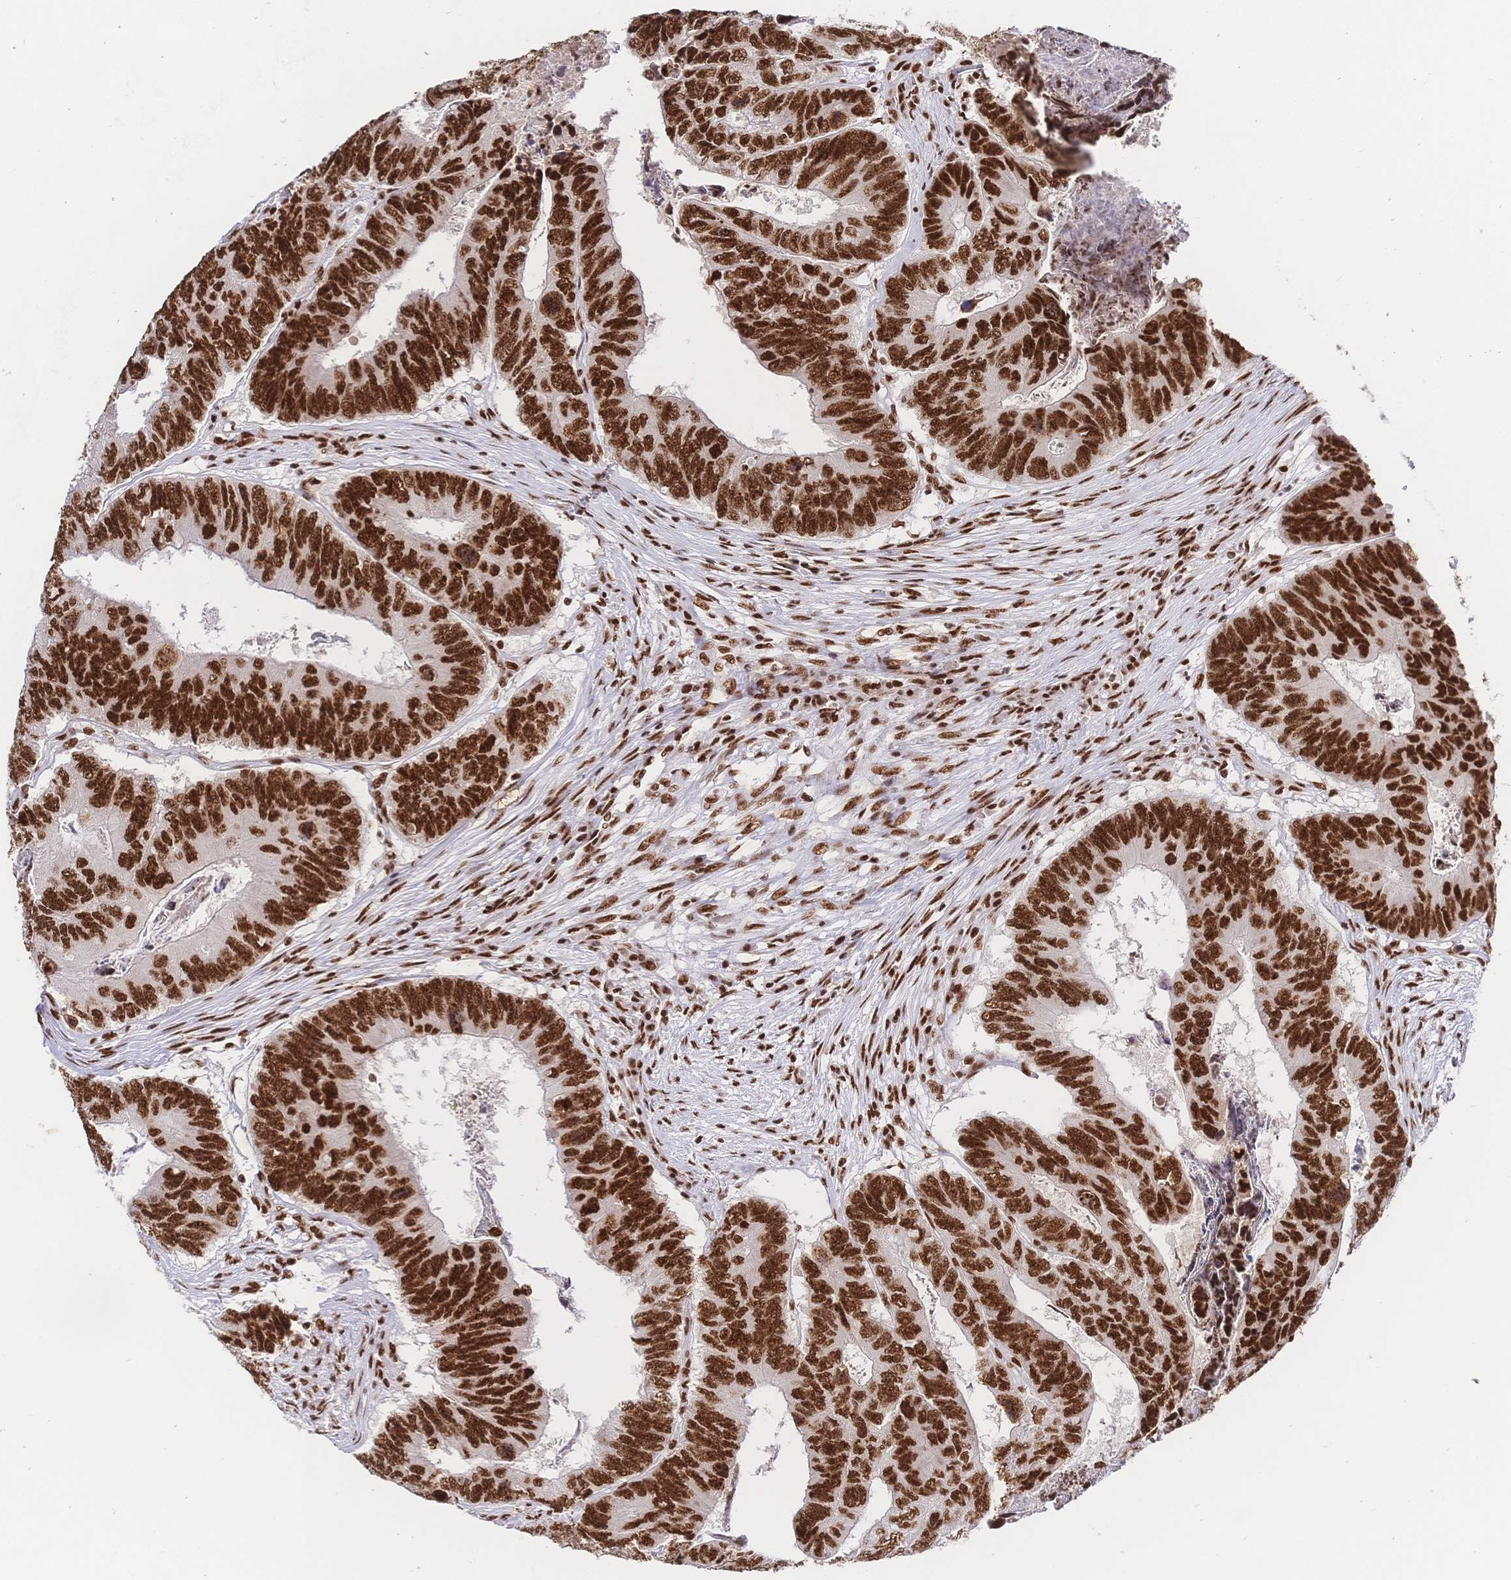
{"staining": {"intensity": "strong", "quantity": ">75%", "location": "nuclear"}, "tissue": "colorectal cancer", "cell_type": "Tumor cells", "image_type": "cancer", "snomed": [{"axis": "morphology", "description": "Adenocarcinoma, NOS"}, {"axis": "topography", "description": "Colon"}], "caption": "This photomicrograph reveals IHC staining of human colorectal cancer, with high strong nuclear positivity in approximately >75% of tumor cells.", "gene": "SRSF1", "patient": {"sex": "female", "age": 67}}